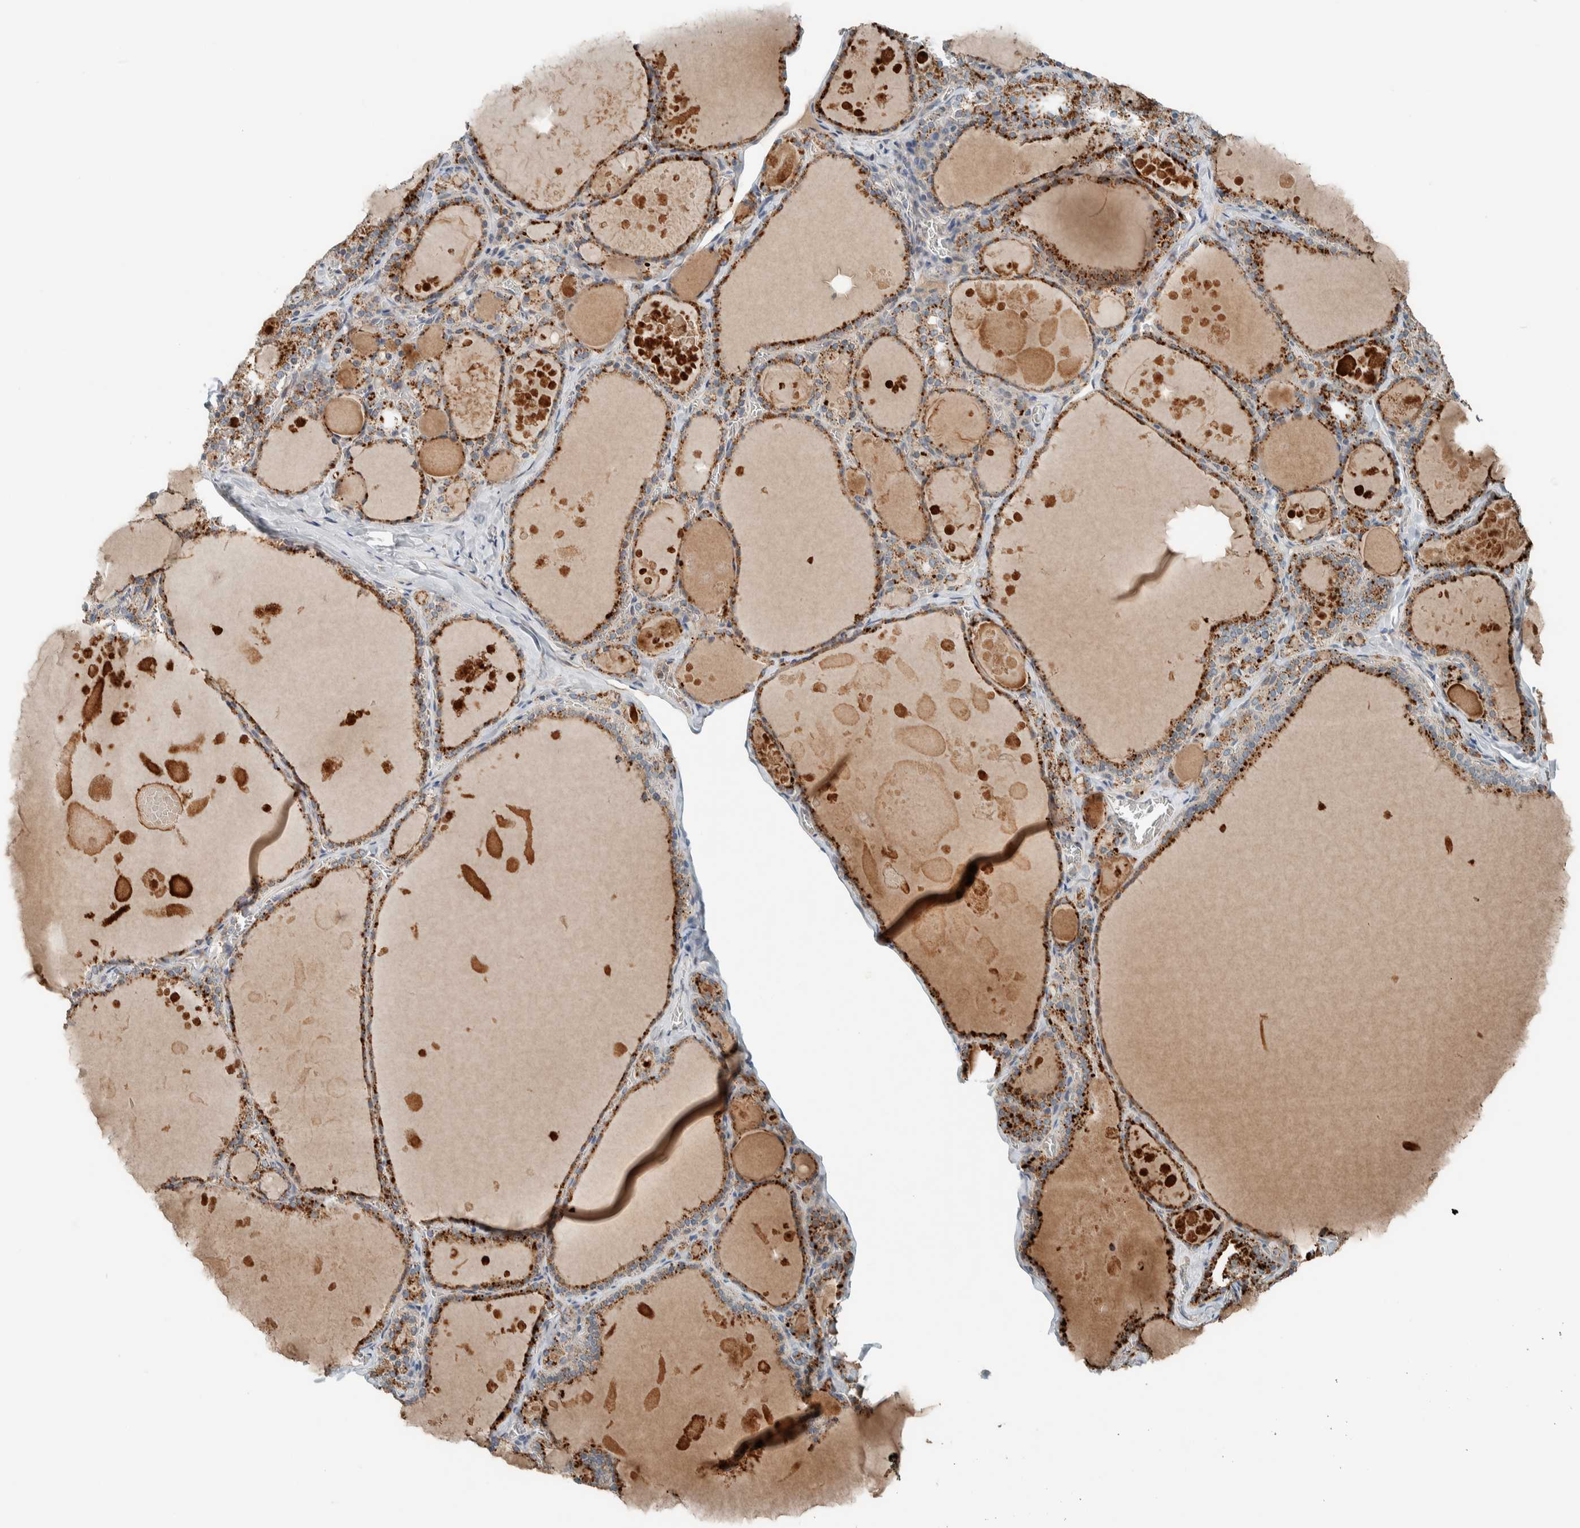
{"staining": {"intensity": "moderate", "quantity": ">75%", "location": "cytoplasmic/membranous"}, "tissue": "thyroid gland", "cell_type": "Glandular cells", "image_type": "normal", "snomed": [{"axis": "morphology", "description": "Normal tissue, NOS"}, {"axis": "topography", "description": "Thyroid gland"}], "caption": "IHC (DAB (3,3'-diaminobenzidine)) staining of unremarkable thyroid gland displays moderate cytoplasmic/membranous protein staining in approximately >75% of glandular cells.", "gene": "SLFN12L", "patient": {"sex": "male", "age": 56}}